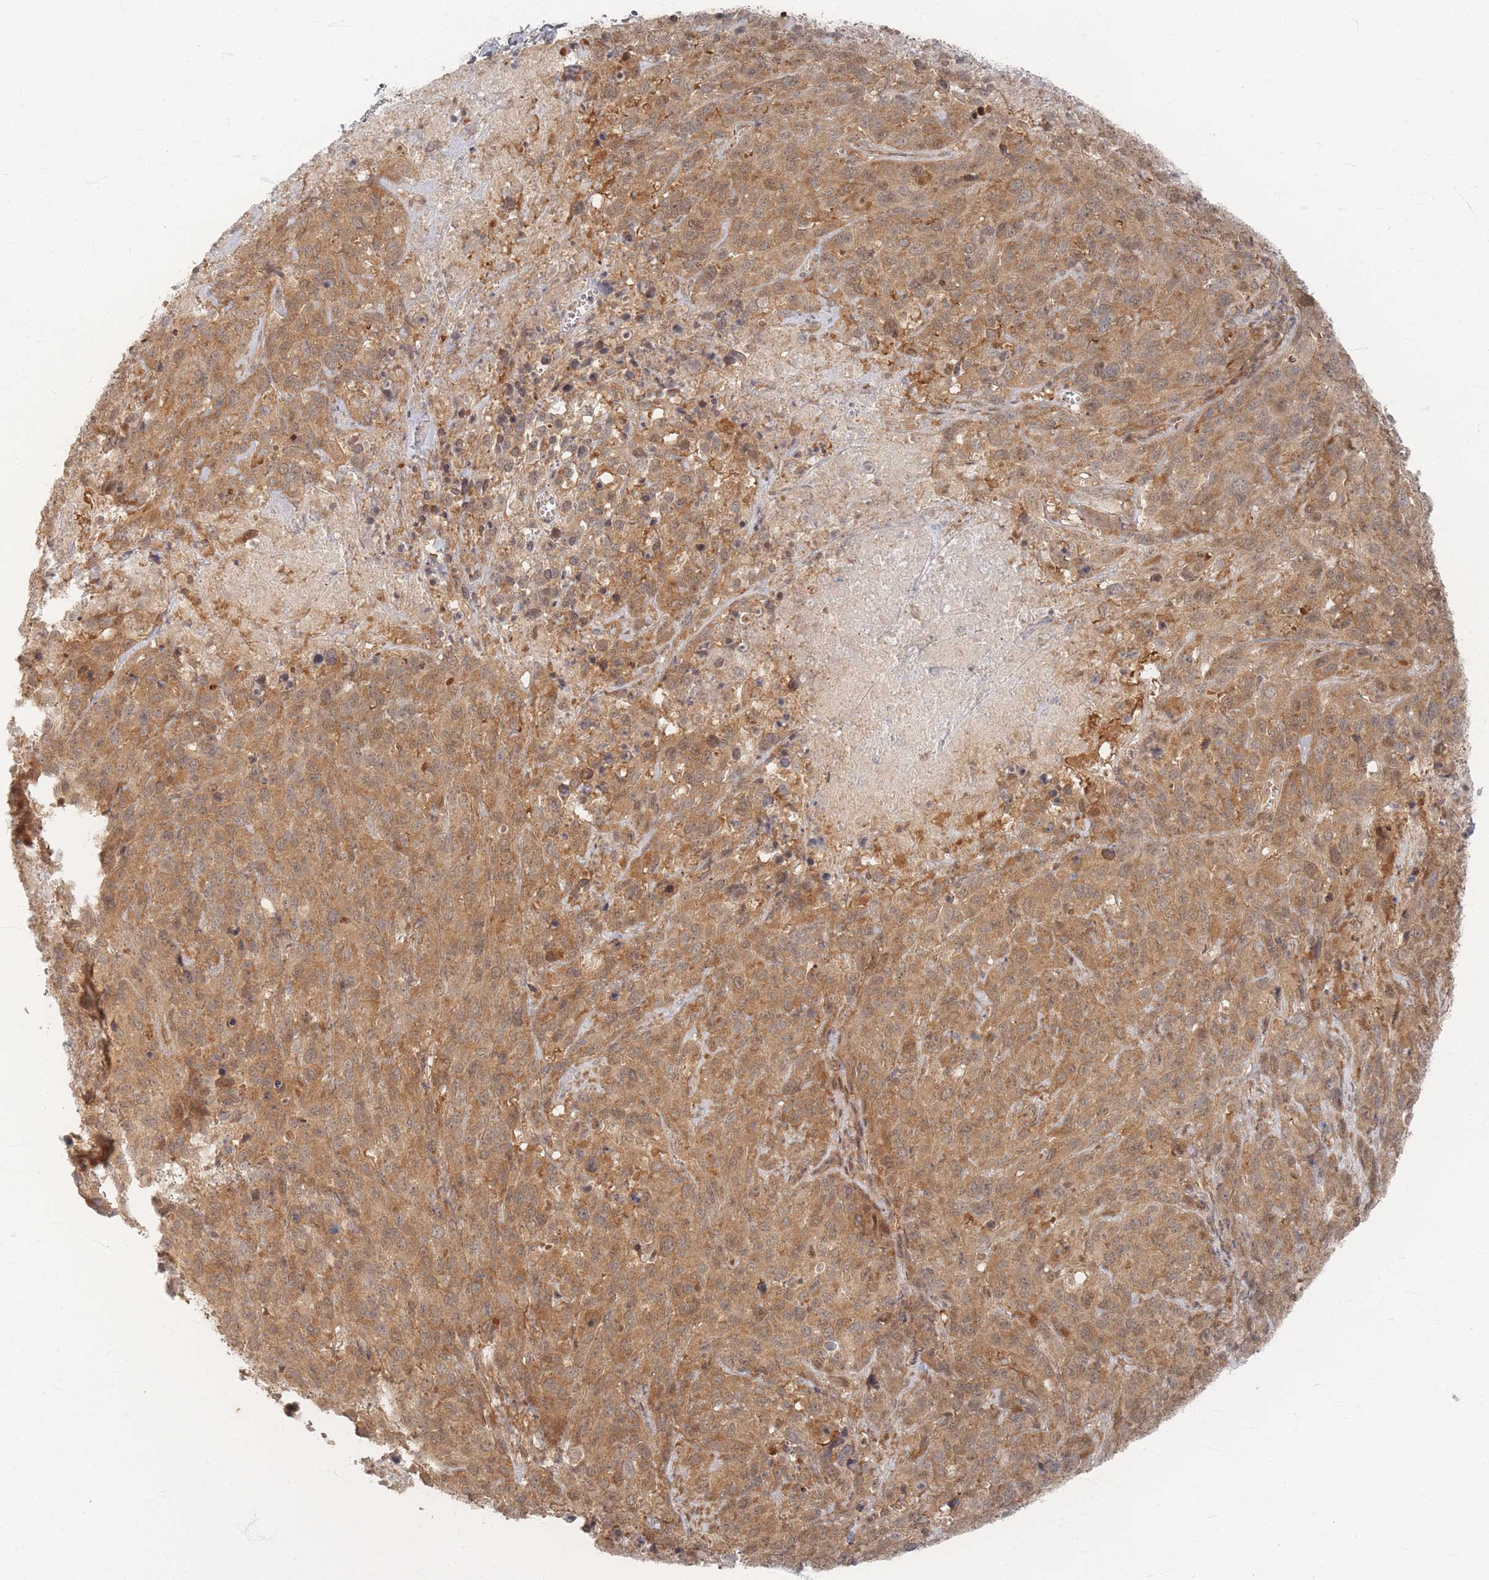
{"staining": {"intensity": "moderate", "quantity": ">75%", "location": "cytoplasmic/membranous"}, "tissue": "cervical cancer", "cell_type": "Tumor cells", "image_type": "cancer", "snomed": [{"axis": "morphology", "description": "Squamous cell carcinoma, NOS"}, {"axis": "topography", "description": "Cervix"}], "caption": "This histopathology image shows immunohistochemistry (IHC) staining of human cervical cancer (squamous cell carcinoma), with medium moderate cytoplasmic/membranous staining in approximately >75% of tumor cells.", "gene": "PSMD9", "patient": {"sex": "female", "age": 51}}